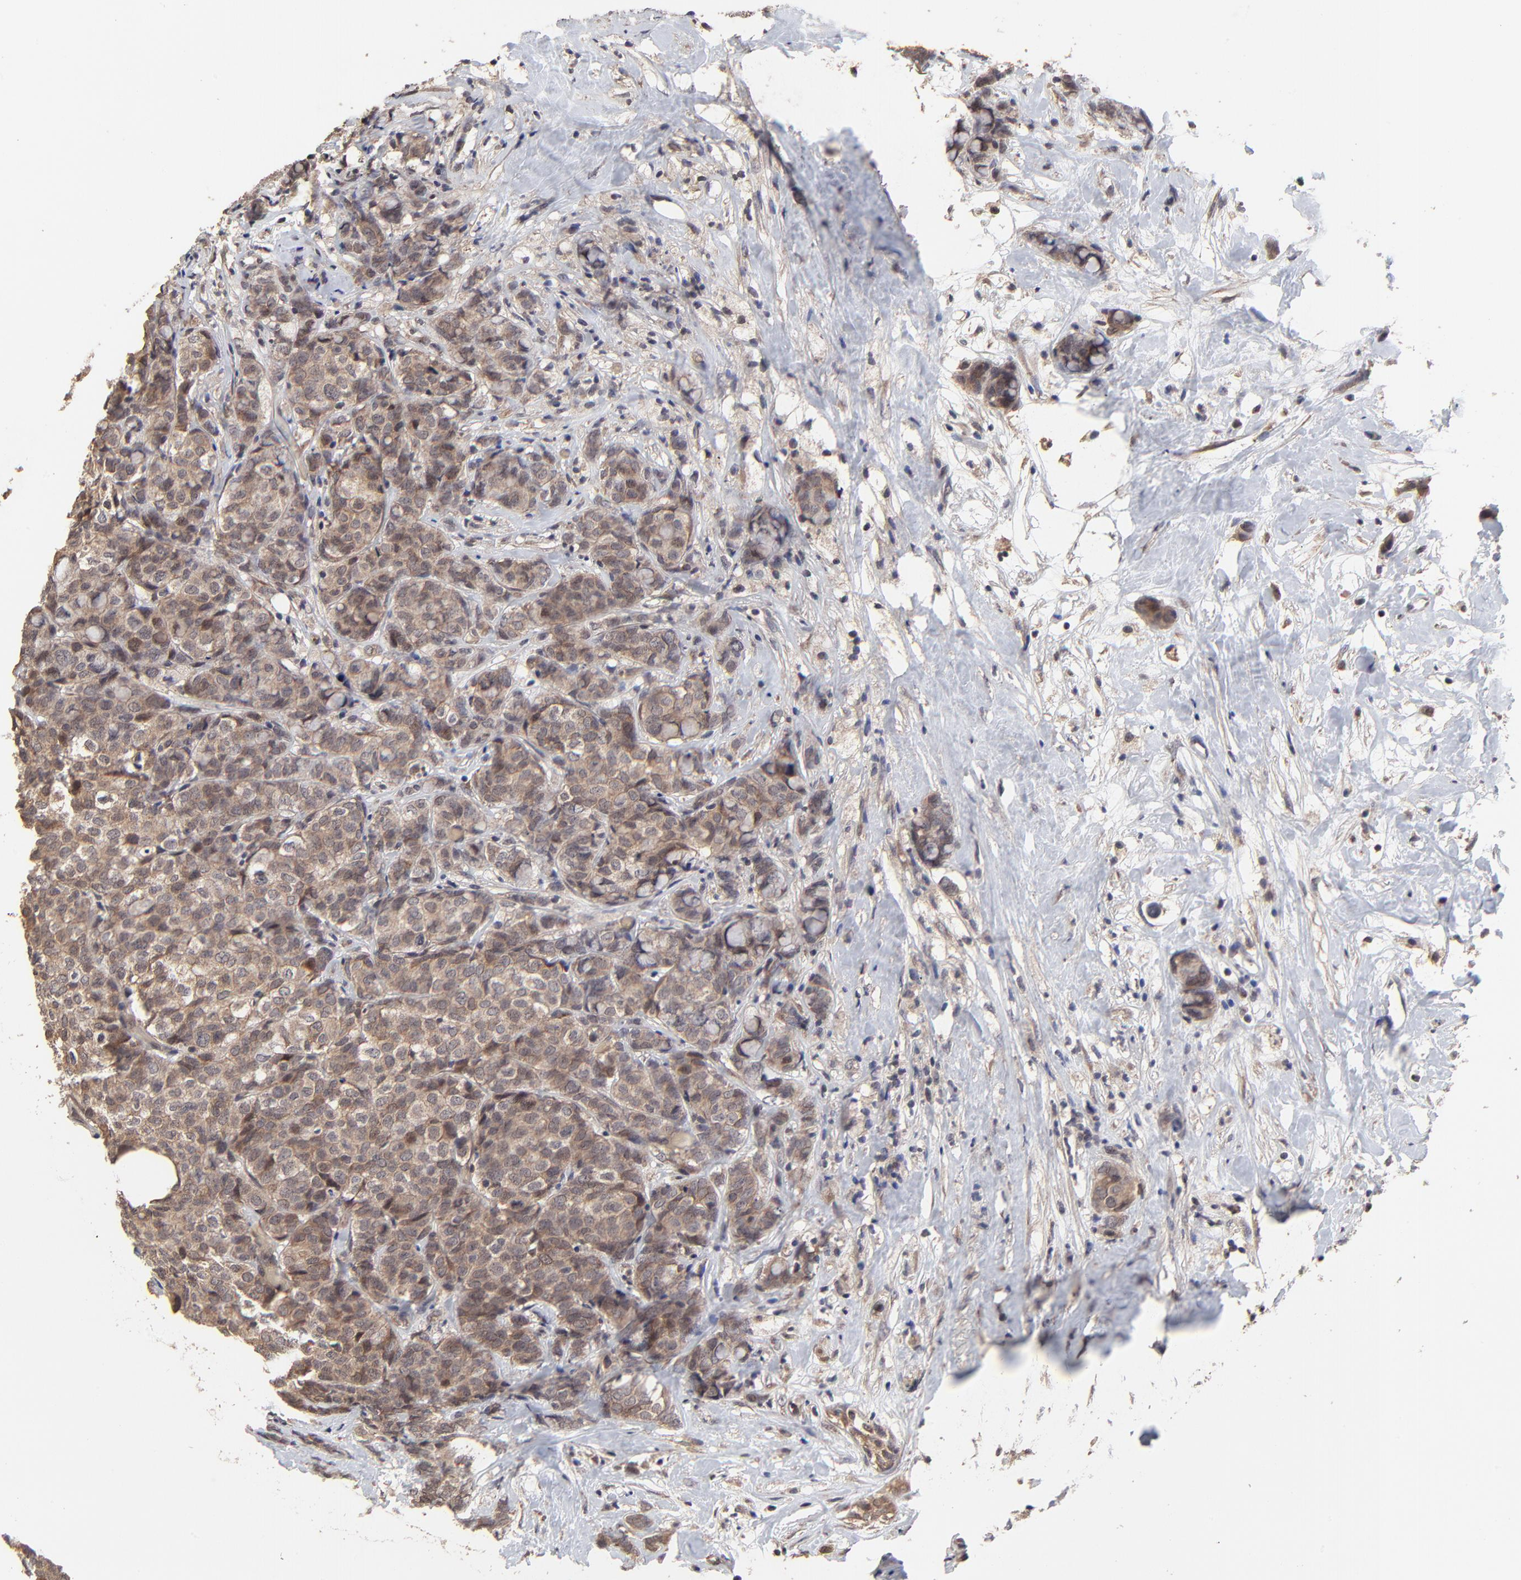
{"staining": {"intensity": "moderate", "quantity": ">75%", "location": "cytoplasmic/membranous,nuclear"}, "tissue": "breast cancer", "cell_type": "Tumor cells", "image_type": "cancer", "snomed": [{"axis": "morphology", "description": "Lobular carcinoma"}, {"axis": "topography", "description": "Breast"}], "caption": "A high-resolution micrograph shows immunohistochemistry staining of lobular carcinoma (breast), which reveals moderate cytoplasmic/membranous and nuclear positivity in approximately >75% of tumor cells.", "gene": "FRMD8", "patient": {"sex": "female", "age": 60}}